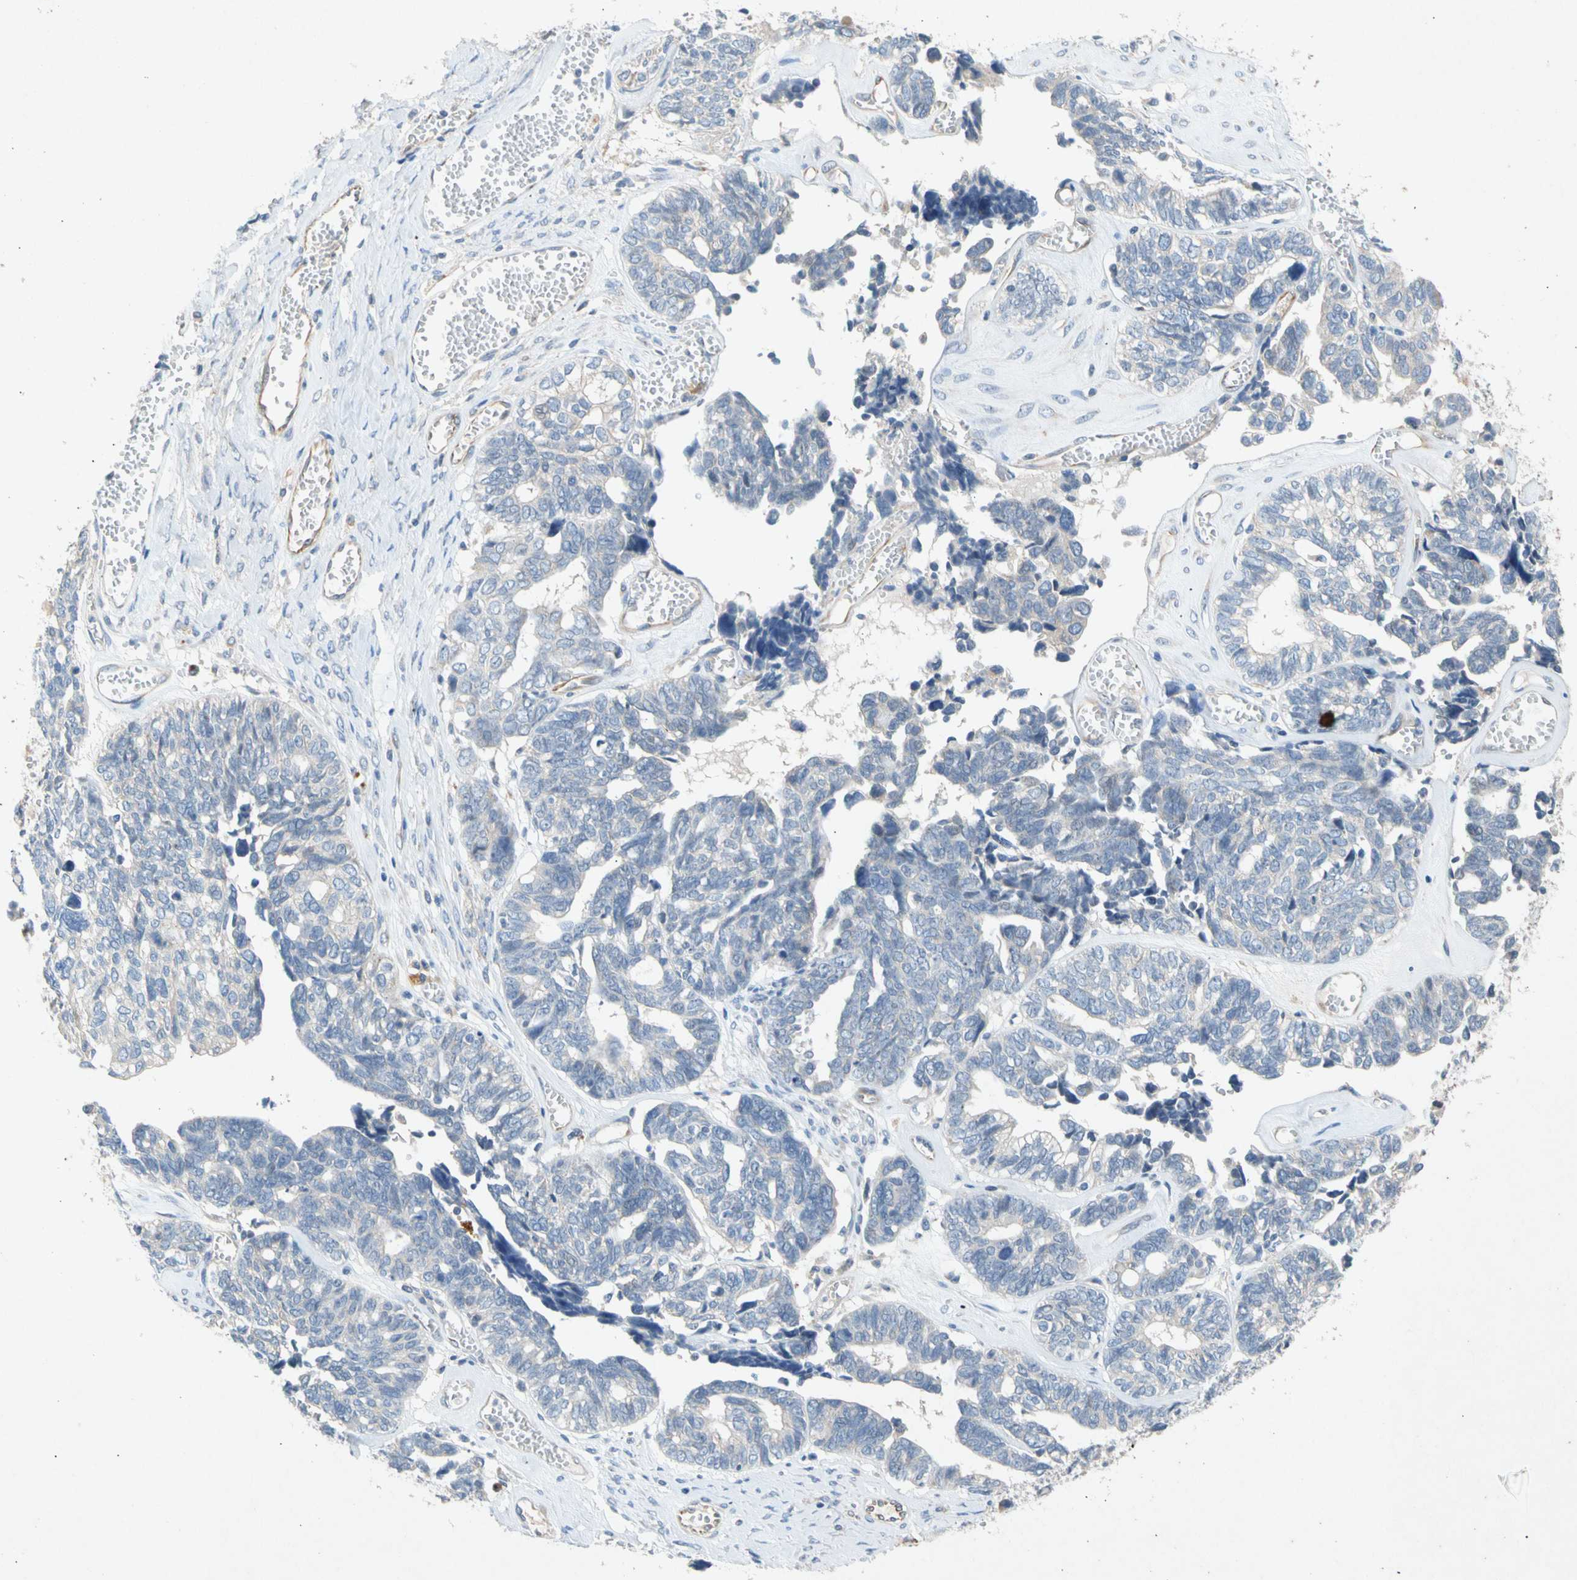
{"staining": {"intensity": "negative", "quantity": "none", "location": "none"}, "tissue": "ovarian cancer", "cell_type": "Tumor cells", "image_type": "cancer", "snomed": [{"axis": "morphology", "description": "Cystadenocarcinoma, serous, NOS"}, {"axis": "topography", "description": "Ovary"}], "caption": "Image shows no significant protein staining in tumor cells of ovarian cancer (serous cystadenocarcinoma).", "gene": "GASK1B", "patient": {"sex": "female", "age": 79}}